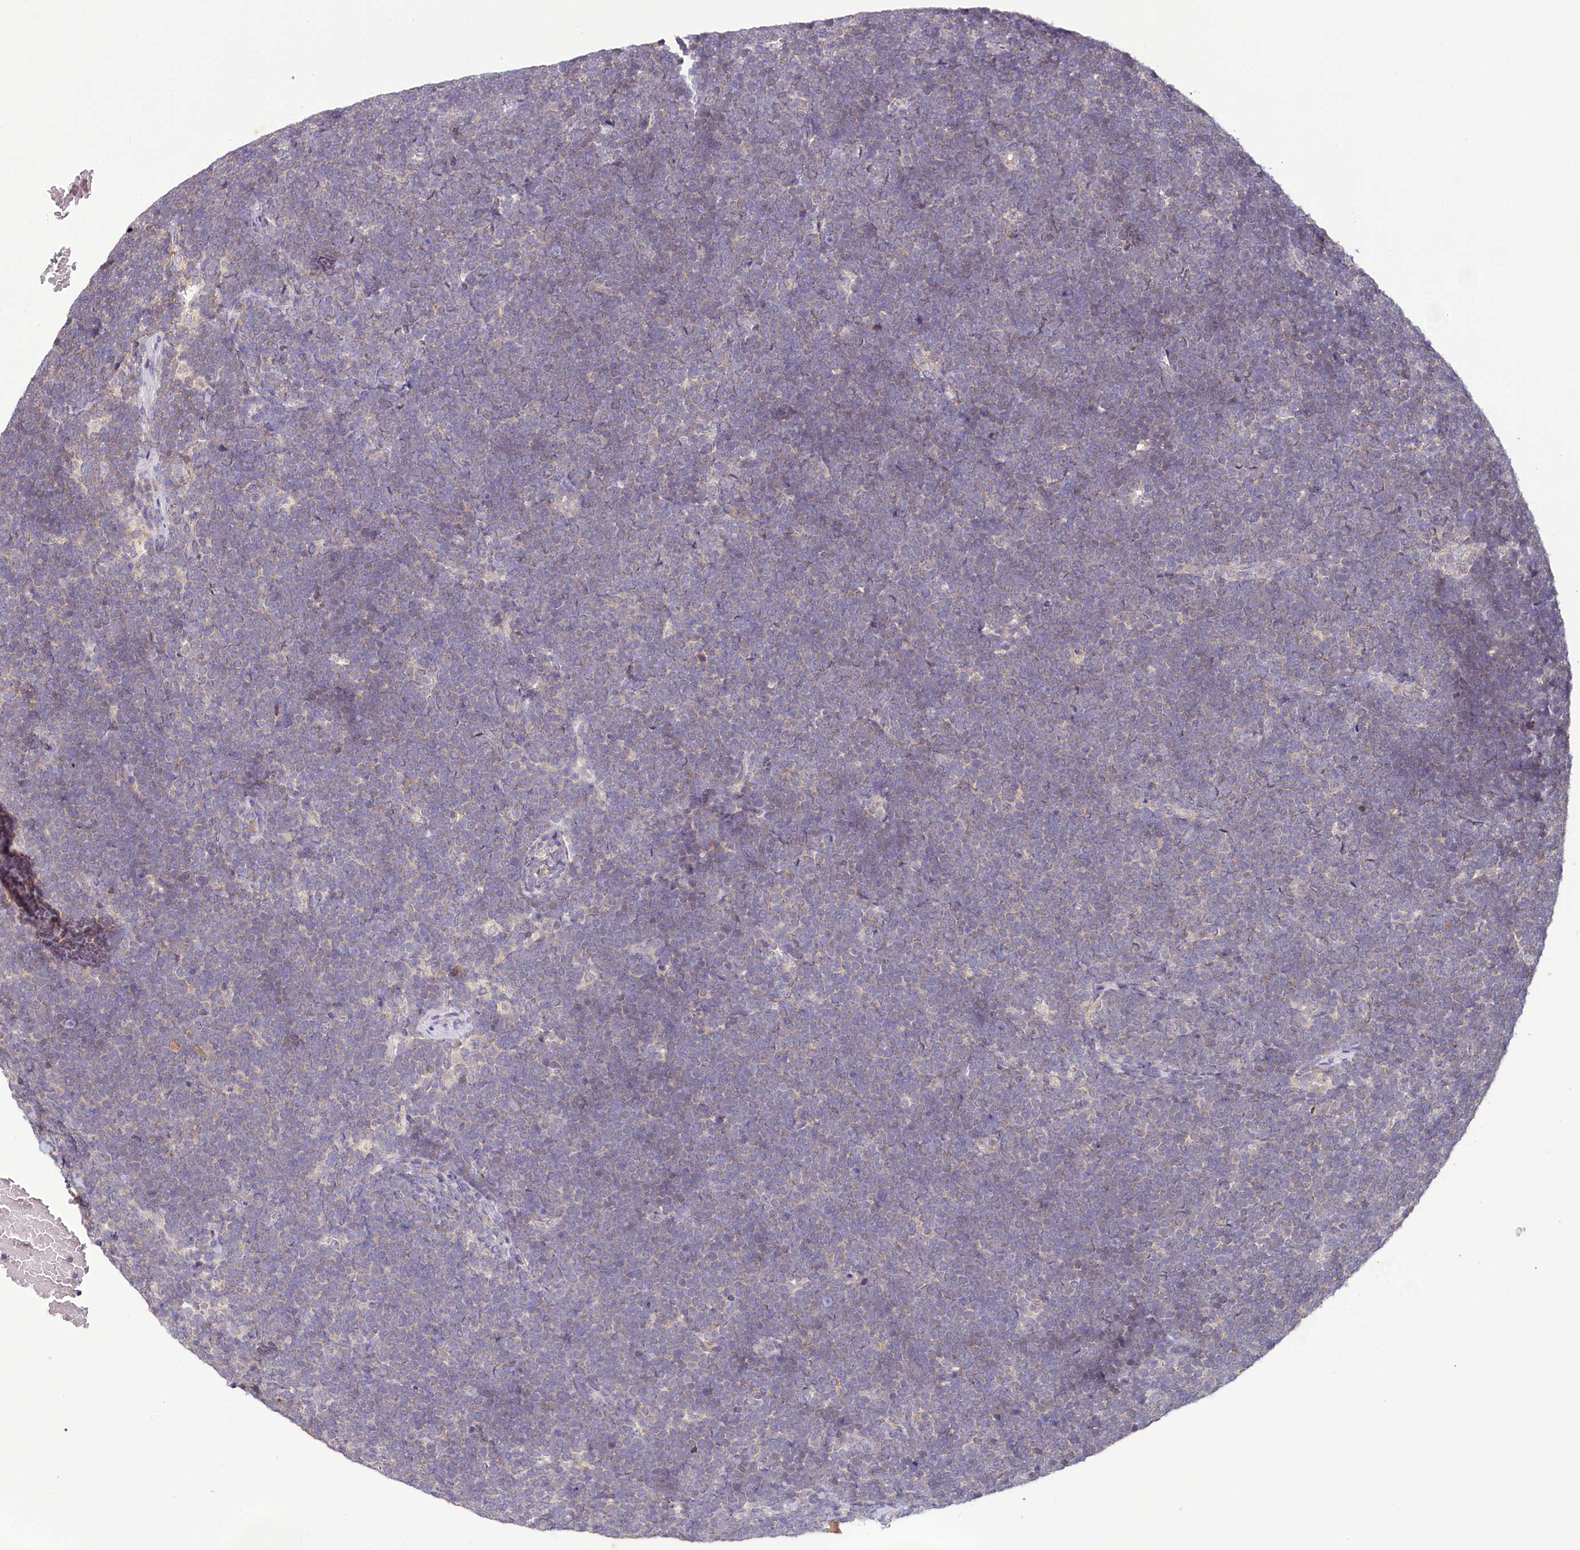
{"staining": {"intensity": "negative", "quantity": "none", "location": "none"}, "tissue": "lymphoma", "cell_type": "Tumor cells", "image_type": "cancer", "snomed": [{"axis": "morphology", "description": "Malignant lymphoma, non-Hodgkin's type, High grade"}, {"axis": "topography", "description": "Lymph node"}], "caption": "Image shows no significant protein positivity in tumor cells of malignant lymphoma, non-Hodgkin's type (high-grade).", "gene": "TMEM39A", "patient": {"sex": "male", "age": 13}}